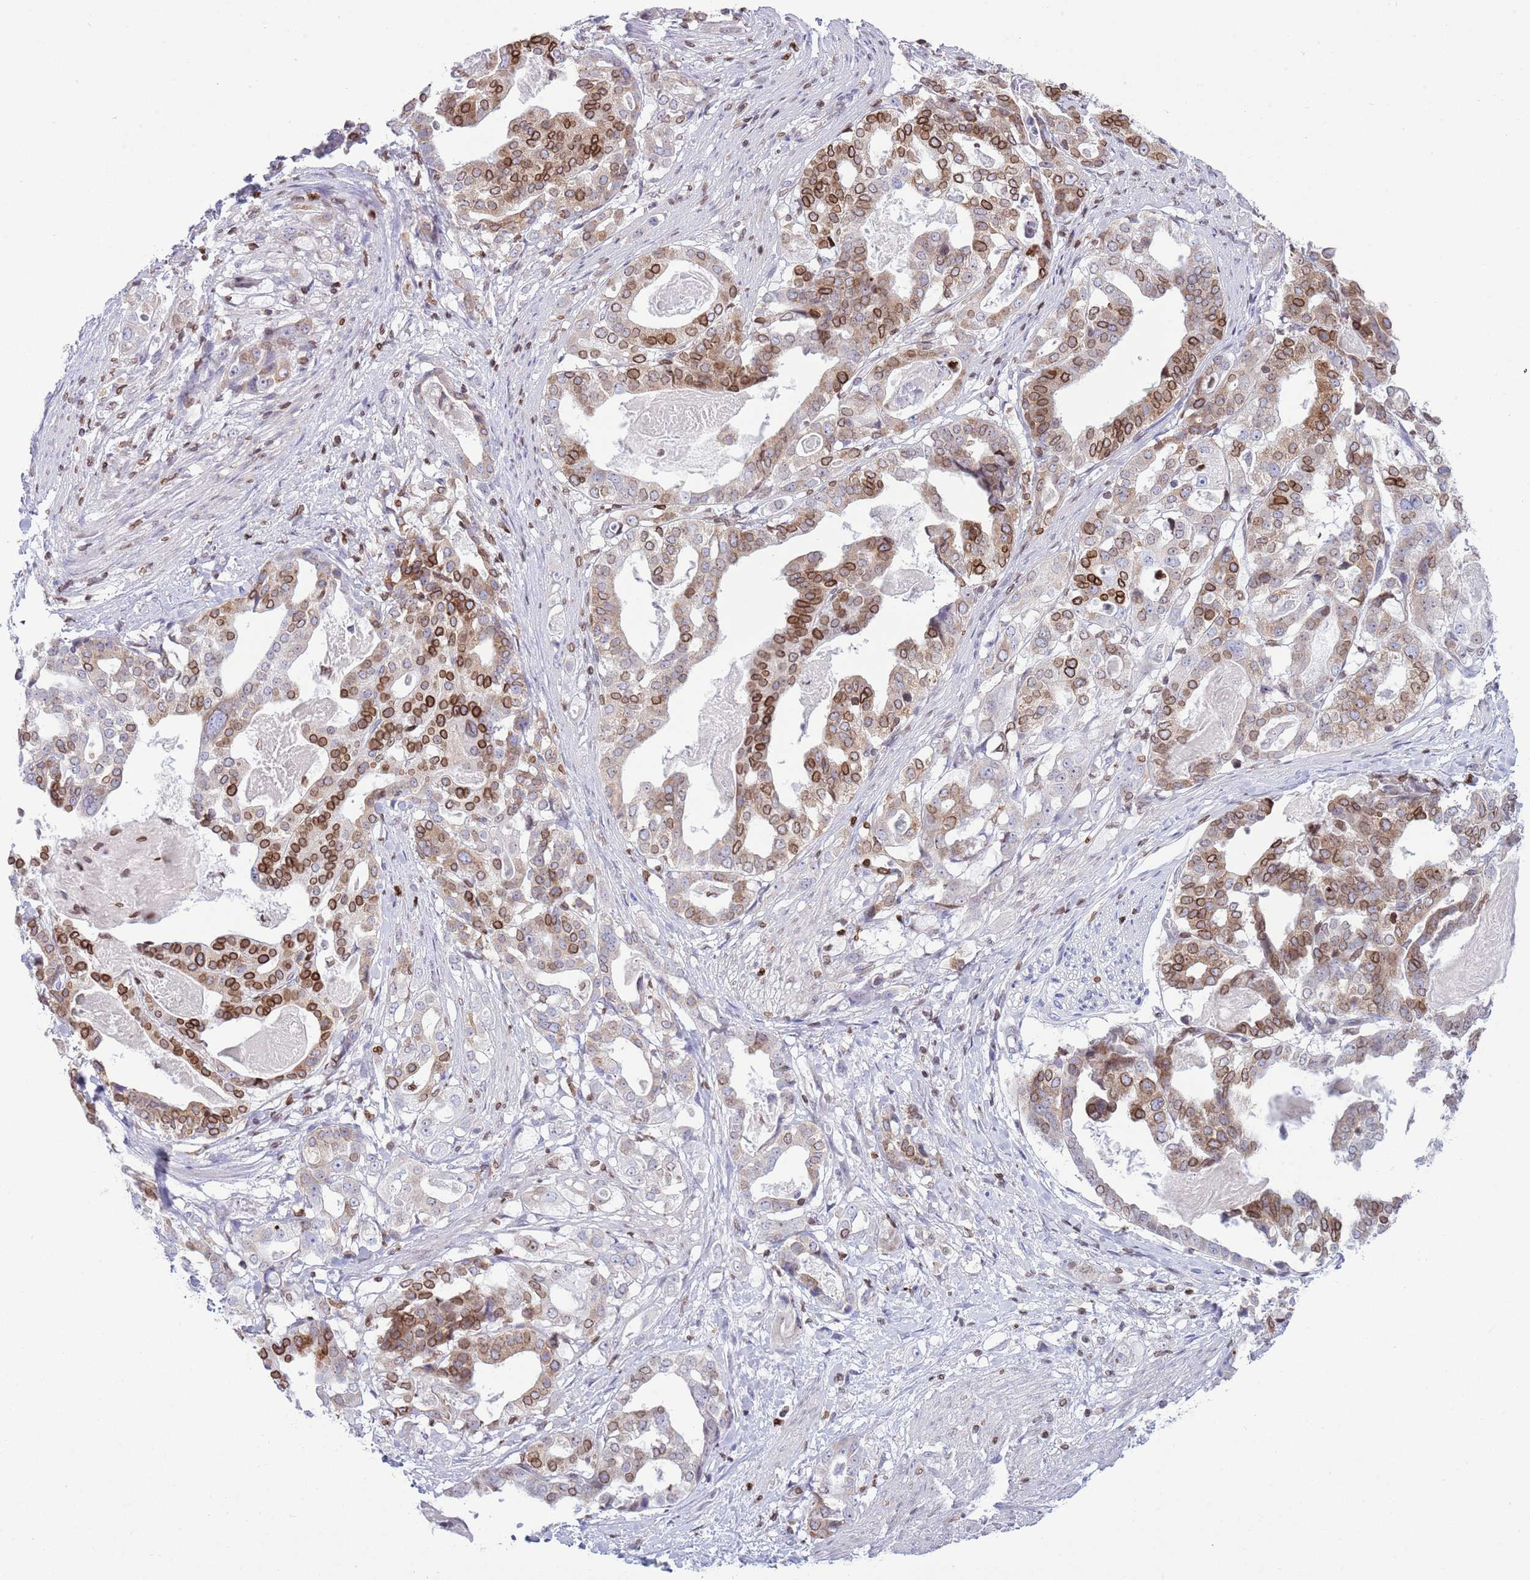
{"staining": {"intensity": "strong", "quantity": "25%-75%", "location": "cytoplasmic/membranous,nuclear"}, "tissue": "stomach cancer", "cell_type": "Tumor cells", "image_type": "cancer", "snomed": [{"axis": "morphology", "description": "Adenocarcinoma, NOS"}, {"axis": "topography", "description": "Stomach"}], "caption": "DAB (3,3'-diaminobenzidine) immunohistochemical staining of stomach cancer (adenocarcinoma) reveals strong cytoplasmic/membranous and nuclear protein staining in about 25%-75% of tumor cells. (Brightfield microscopy of DAB IHC at high magnification).", "gene": "LBR", "patient": {"sex": "male", "age": 48}}